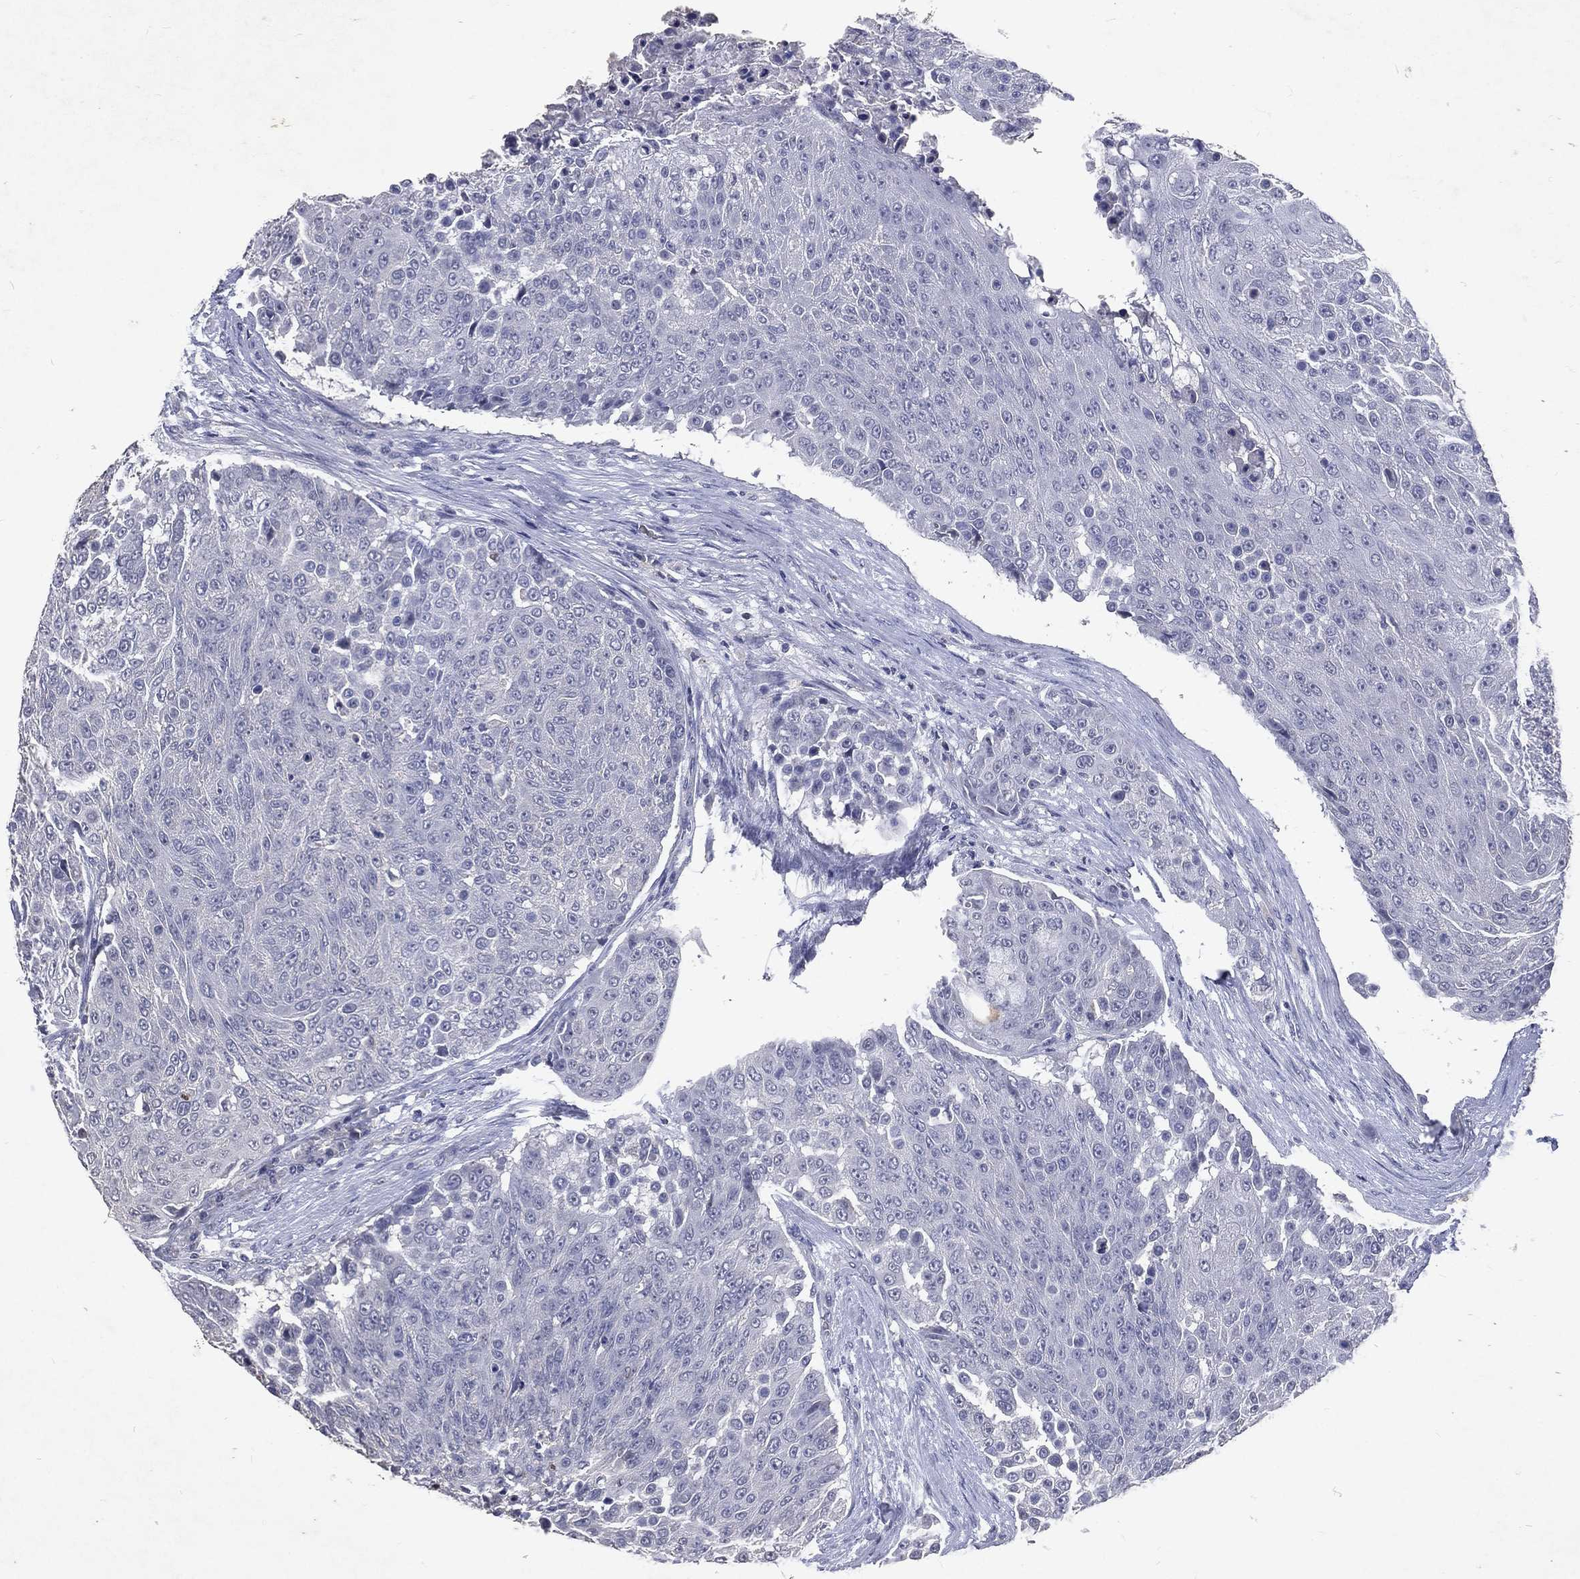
{"staining": {"intensity": "negative", "quantity": "none", "location": "none"}, "tissue": "urothelial cancer", "cell_type": "Tumor cells", "image_type": "cancer", "snomed": [{"axis": "morphology", "description": "Urothelial carcinoma, High grade"}, {"axis": "topography", "description": "Urinary bladder"}], "caption": "Immunohistochemistry histopathology image of neoplastic tissue: urothelial carcinoma (high-grade) stained with DAB exhibits no significant protein positivity in tumor cells.", "gene": "SLC34A2", "patient": {"sex": "female", "age": 63}}